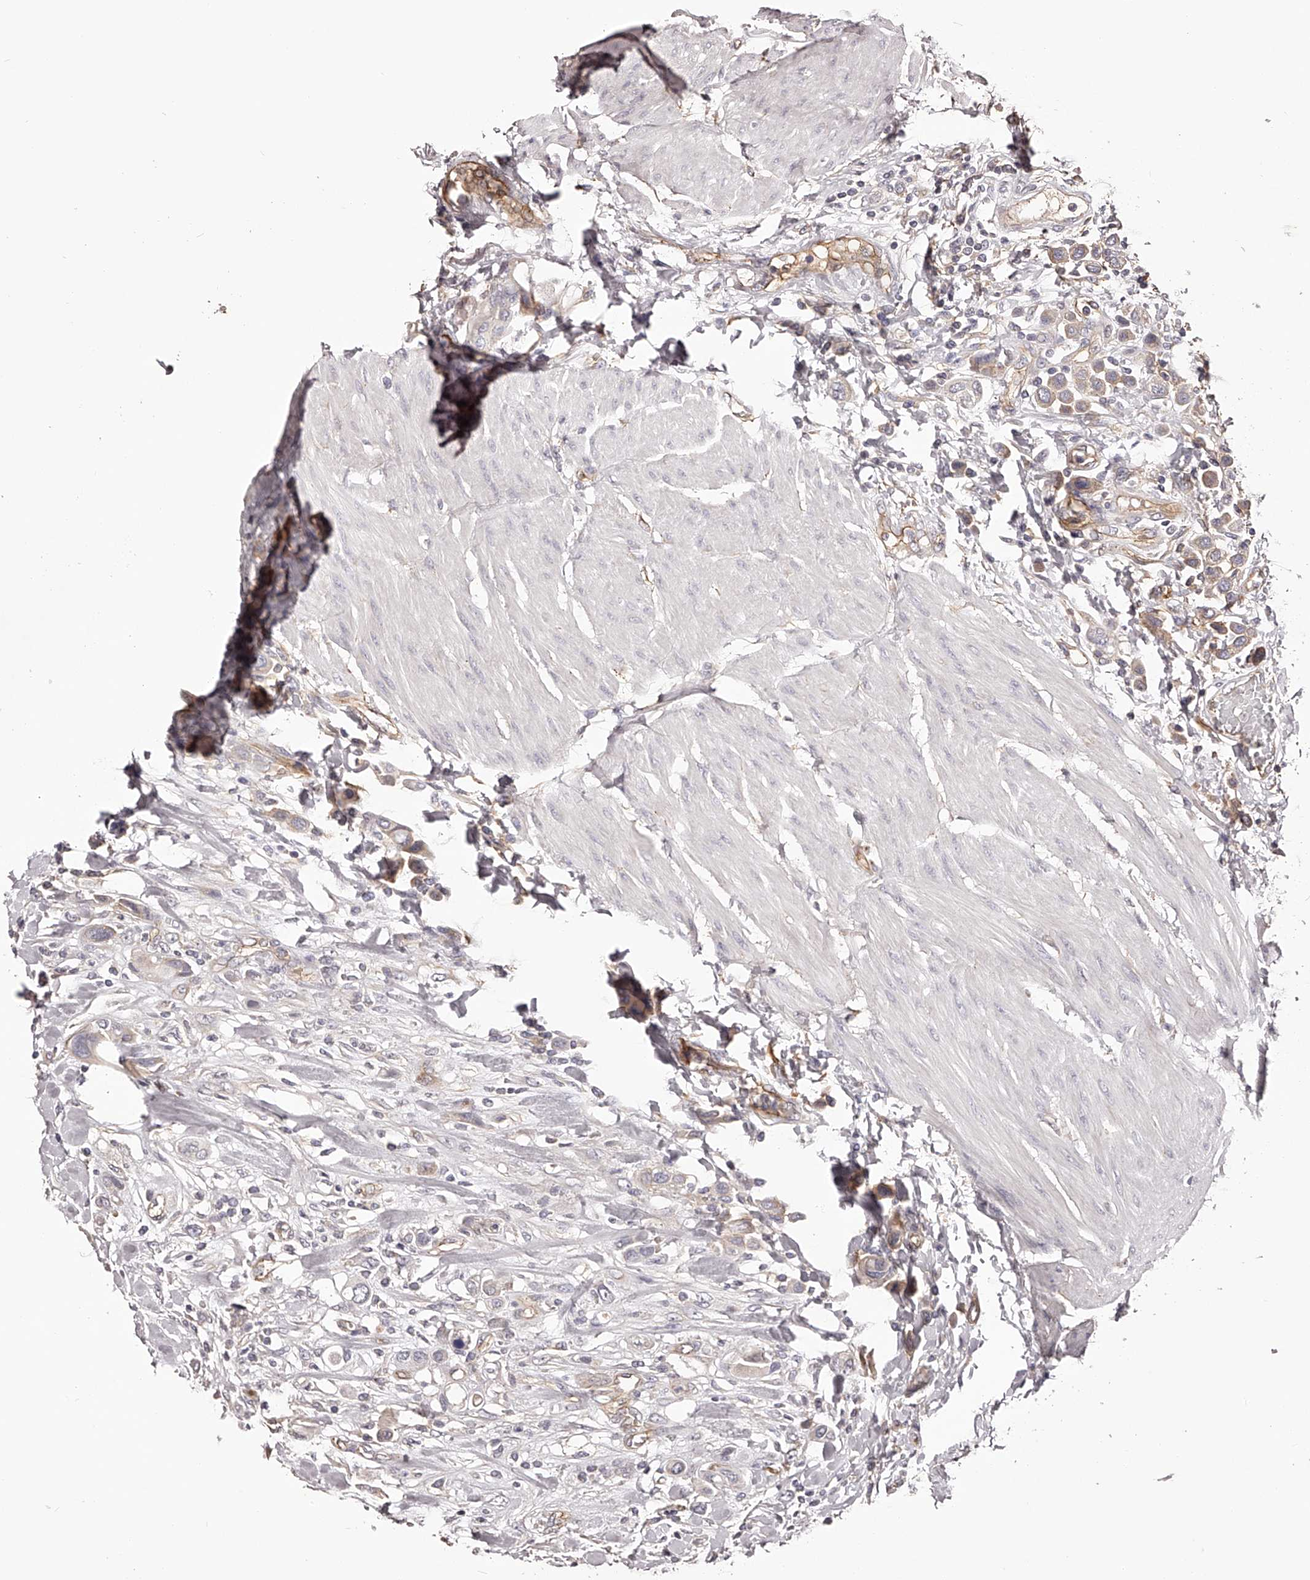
{"staining": {"intensity": "weak", "quantity": "<25%", "location": "cytoplasmic/membranous"}, "tissue": "urothelial cancer", "cell_type": "Tumor cells", "image_type": "cancer", "snomed": [{"axis": "morphology", "description": "Urothelial carcinoma, High grade"}, {"axis": "topography", "description": "Urinary bladder"}], "caption": "A high-resolution histopathology image shows immunohistochemistry staining of urothelial carcinoma (high-grade), which reveals no significant staining in tumor cells.", "gene": "LTV1", "patient": {"sex": "male", "age": 50}}